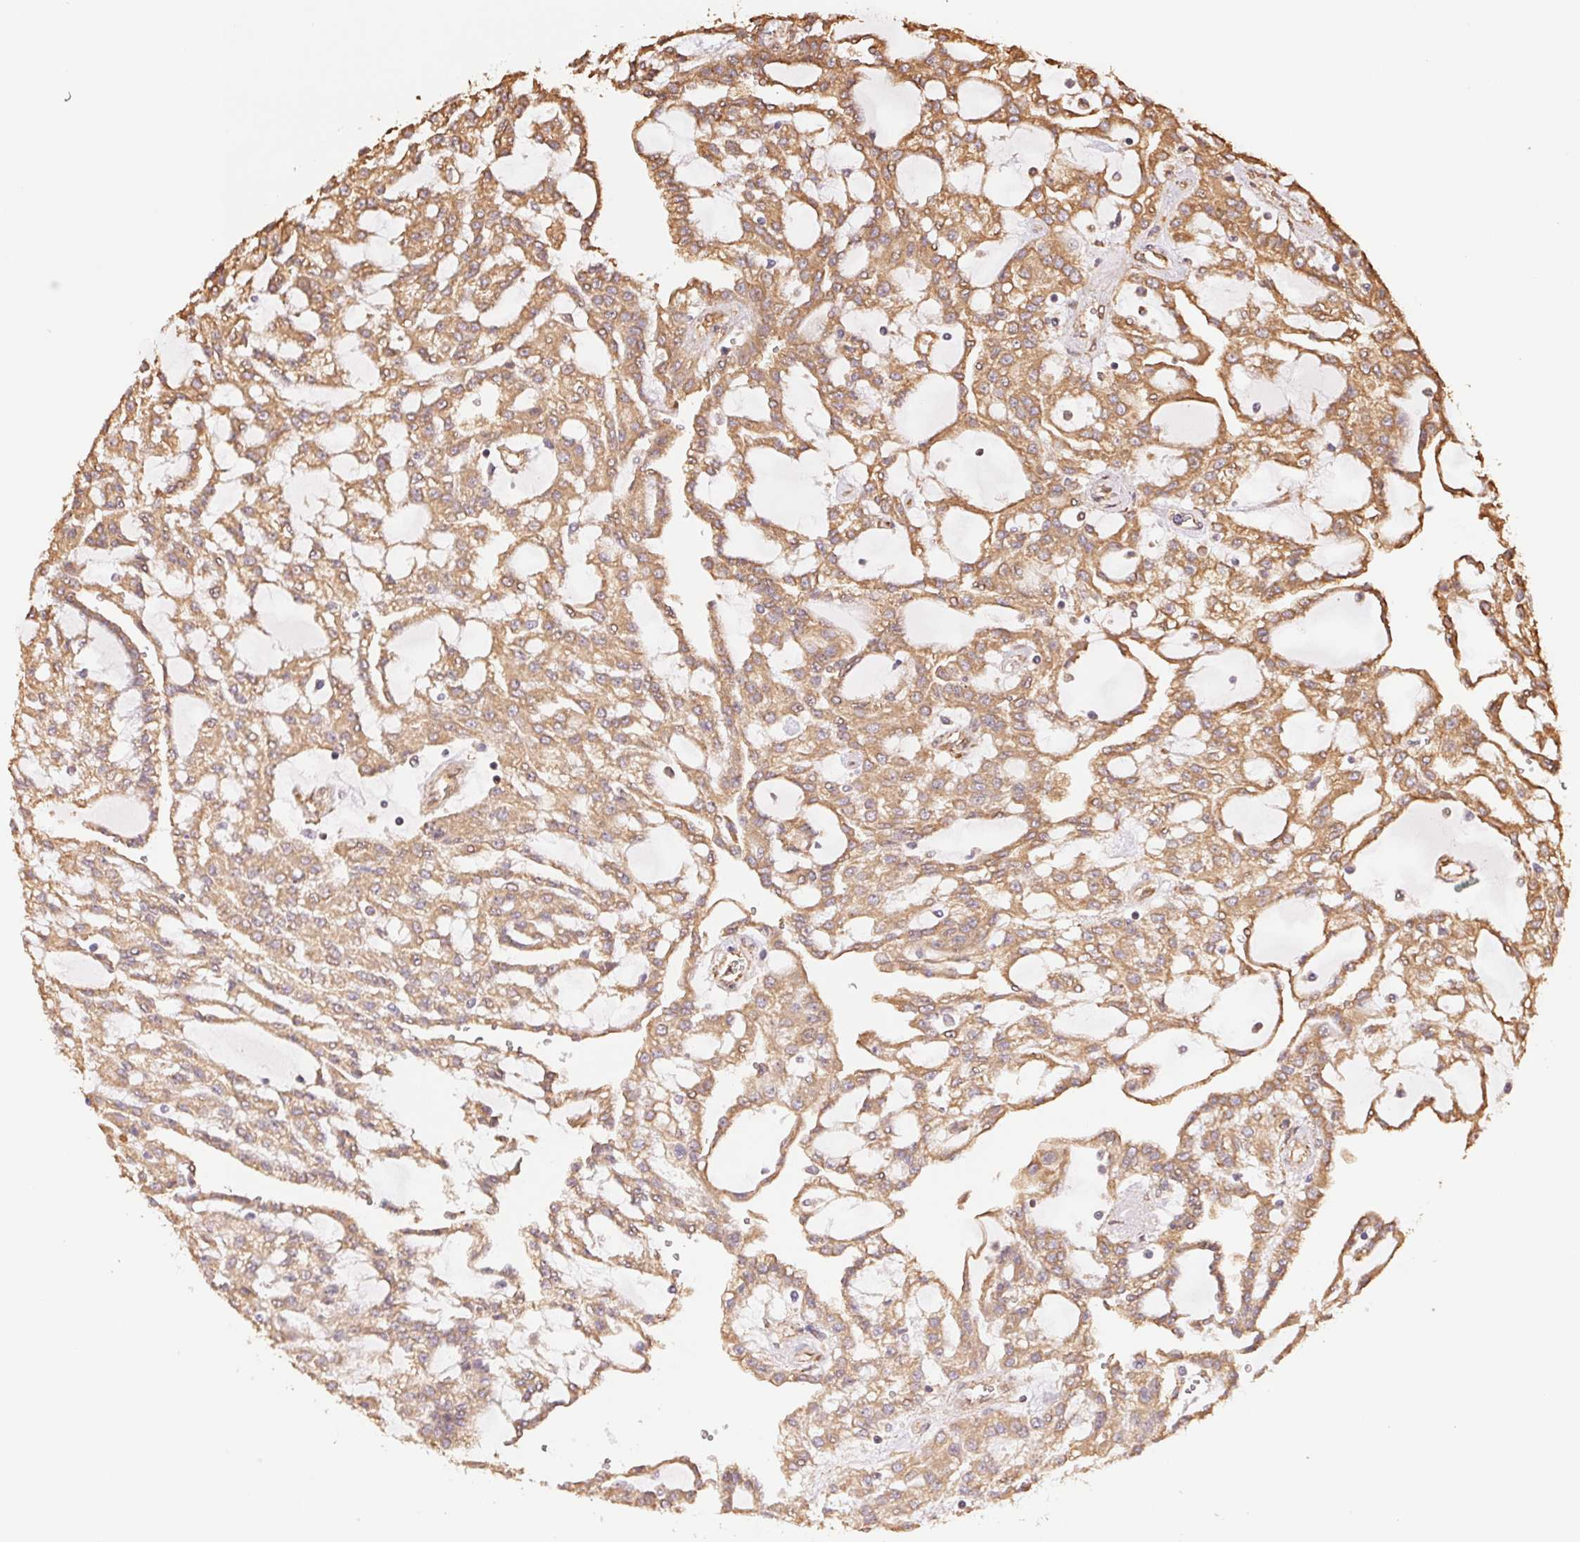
{"staining": {"intensity": "moderate", "quantity": ">75%", "location": "cytoplasmic/membranous"}, "tissue": "renal cancer", "cell_type": "Tumor cells", "image_type": "cancer", "snomed": [{"axis": "morphology", "description": "Adenocarcinoma, NOS"}, {"axis": "topography", "description": "Kidney"}], "caption": "An IHC image of tumor tissue is shown. Protein staining in brown highlights moderate cytoplasmic/membranous positivity in adenocarcinoma (renal) within tumor cells. The protein of interest is shown in brown color, while the nuclei are stained blue.", "gene": "C6orf163", "patient": {"sex": "male", "age": 63}}